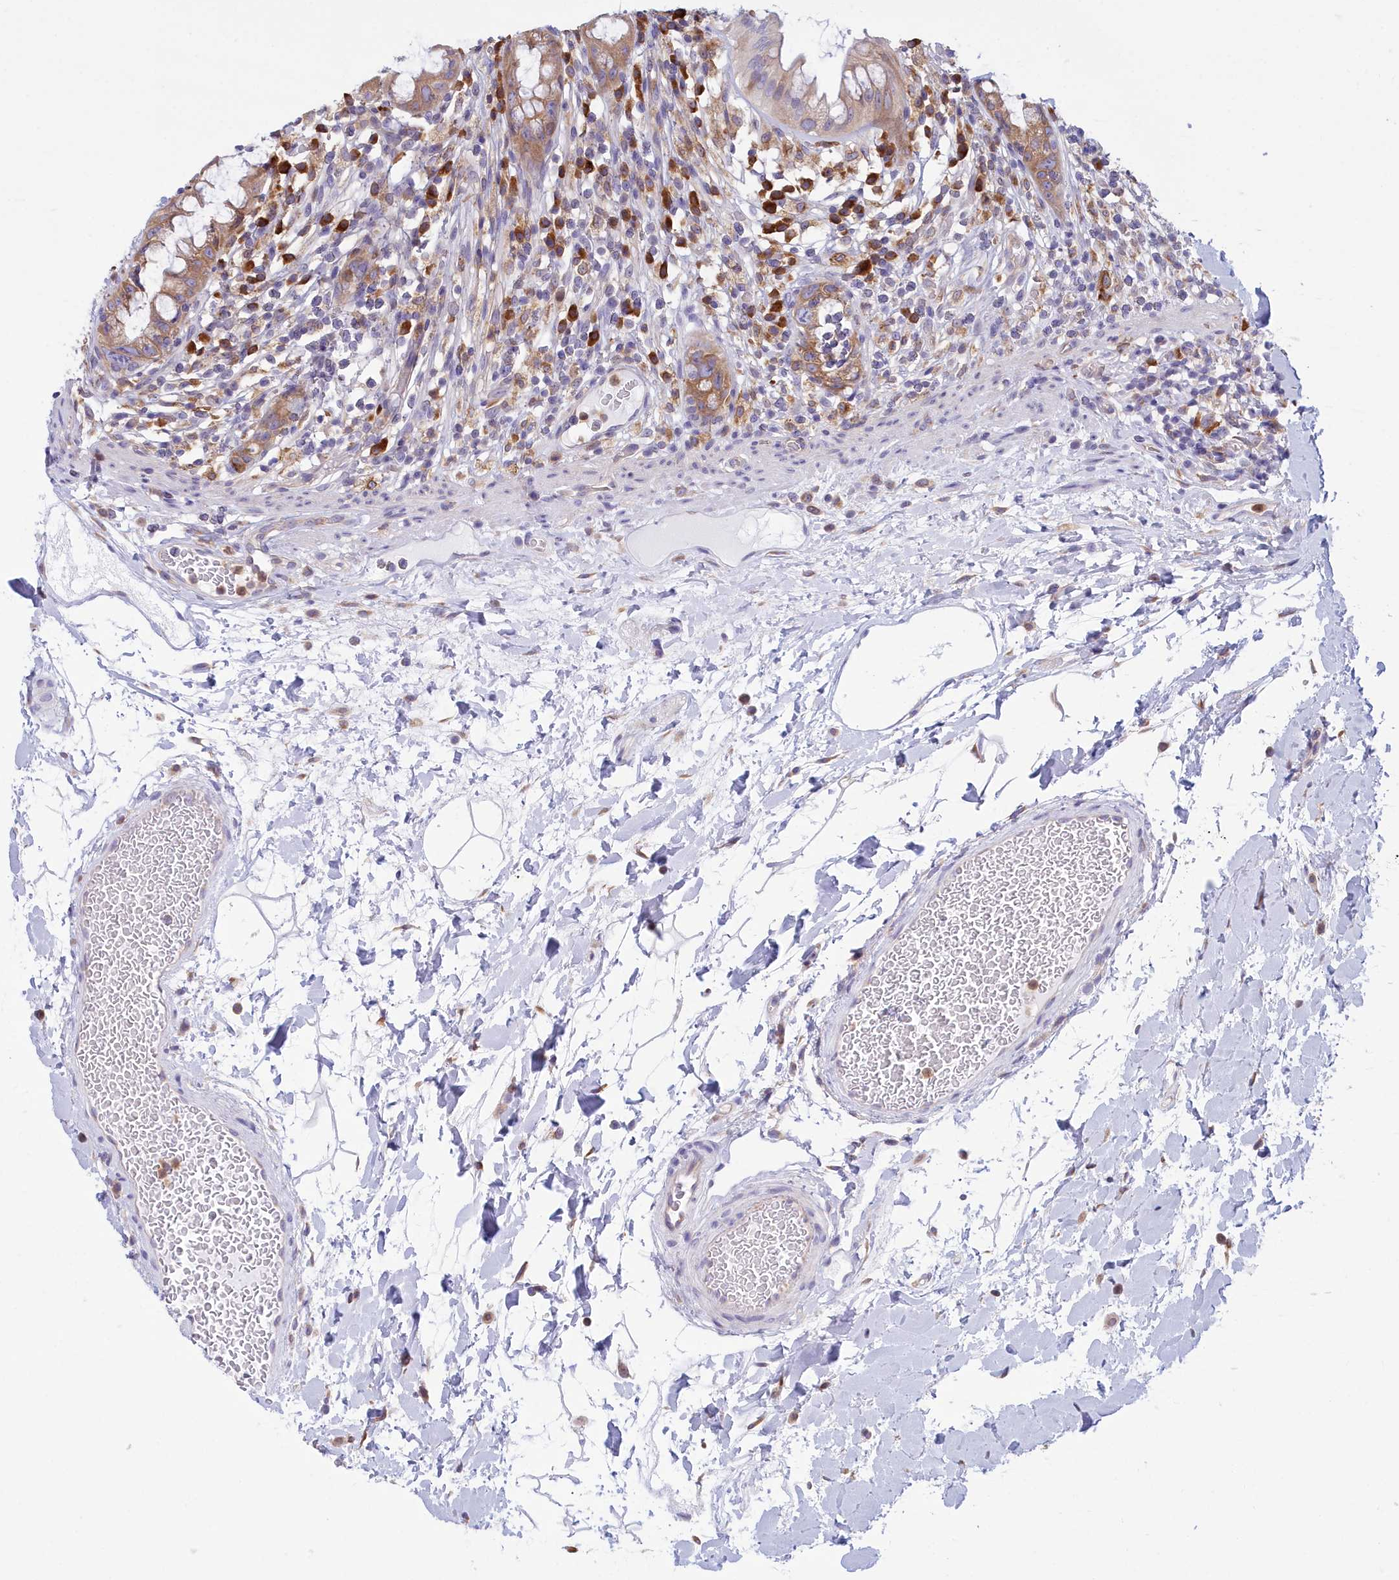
{"staining": {"intensity": "weak", "quantity": "25%-75%", "location": "cytoplasmic/membranous"}, "tissue": "rectum", "cell_type": "Glandular cells", "image_type": "normal", "snomed": [{"axis": "morphology", "description": "Normal tissue, NOS"}, {"axis": "topography", "description": "Rectum"}], "caption": "This is an image of immunohistochemistry staining of unremarkable rectum, which shows weak expression in the cytoplasmic/membranous of glandular cells.", "gene": "HM13", "patient": {"sex": "female", "age": 57}}